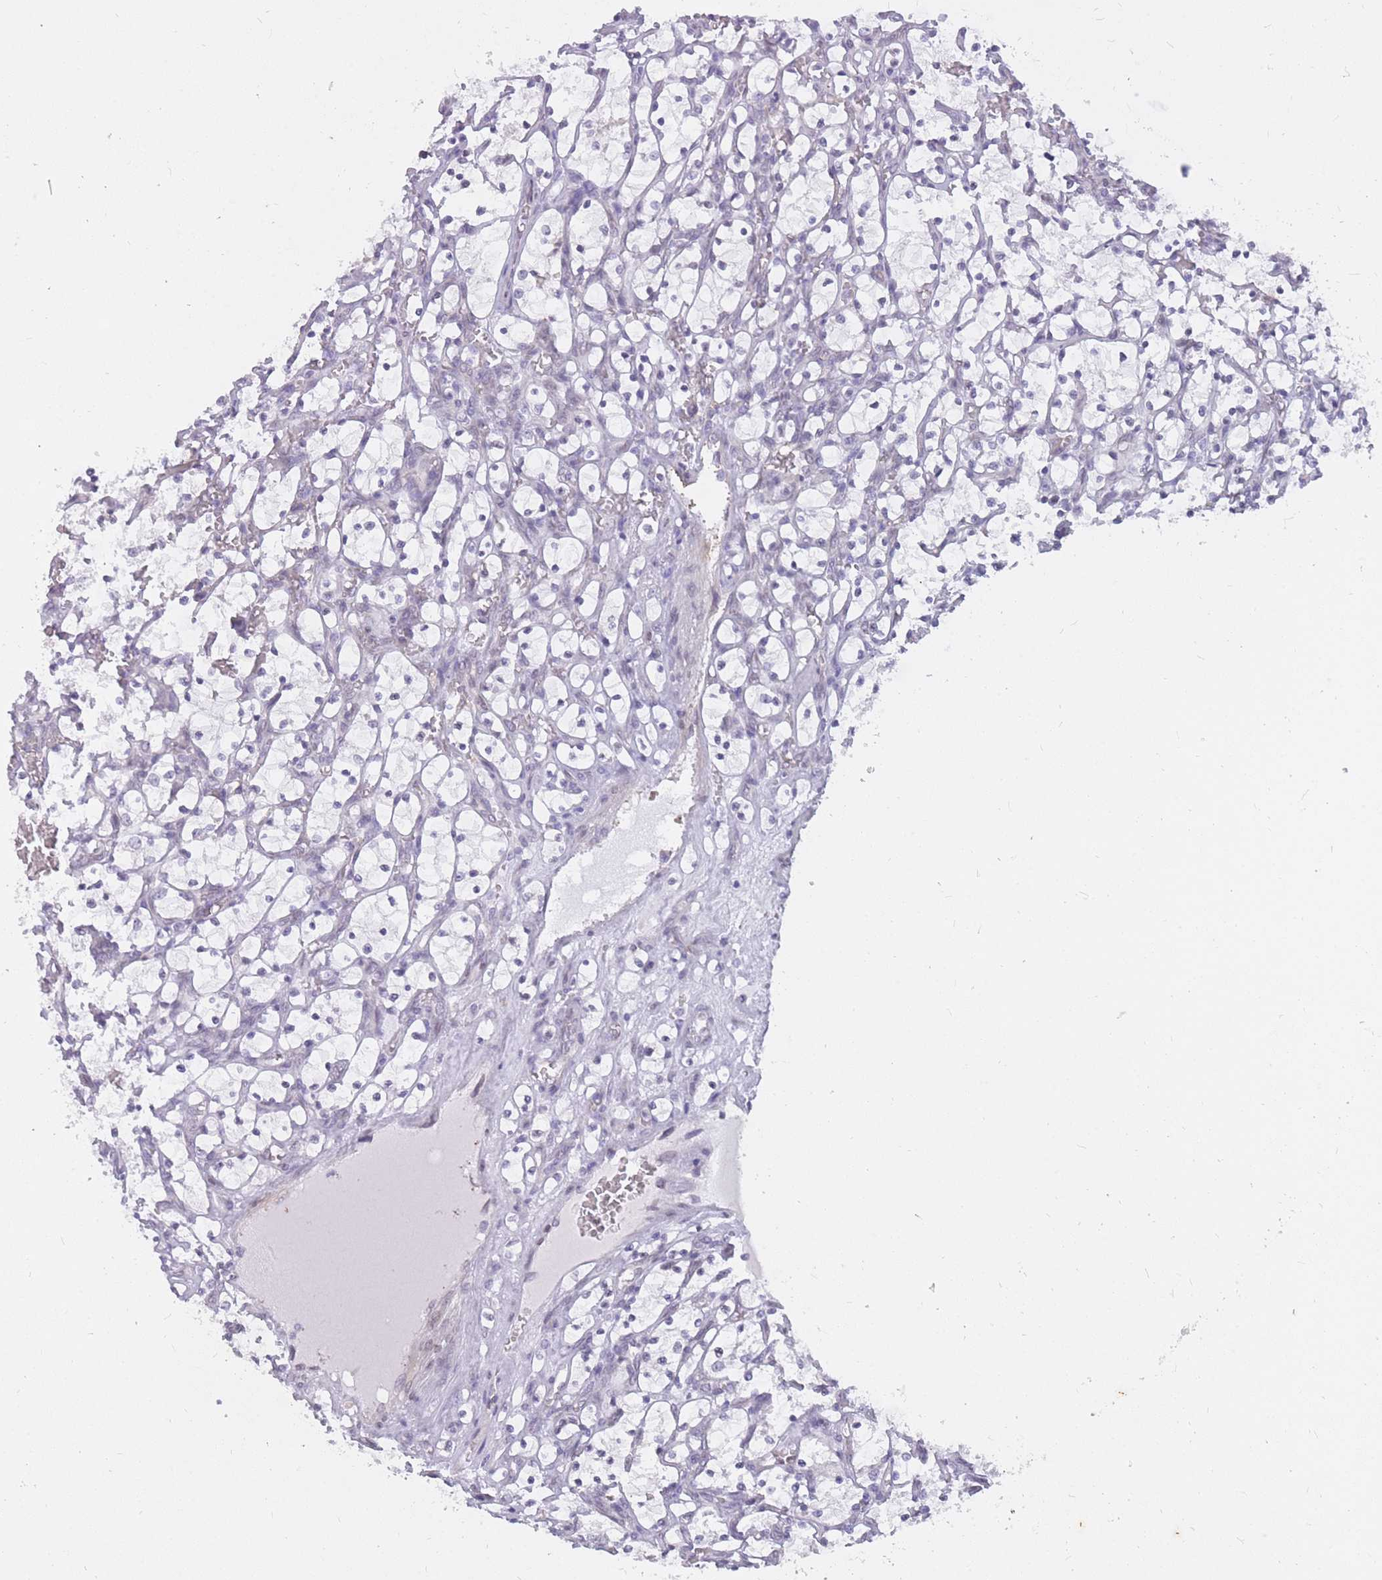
{"staining": {"intensity": "negative", "quantity": "none", "location": "none"}, "tissue": "renal cancer", "cell_type": "Tumor cells", "image_type": "cancer", "snomed": [{"axis": "morphology", "description": "Adenocarcinoma, NOS"}, {"axis": "topography", "description": "Kidney"}], "caption": "IHC image of neoplastic tissue: adenocarcinoma (renal) stained with DAB demonstrates no significant protein expression in tumor cells.", "gene": "HOOK2", "patient": {"sex": "female", "age": 69}}